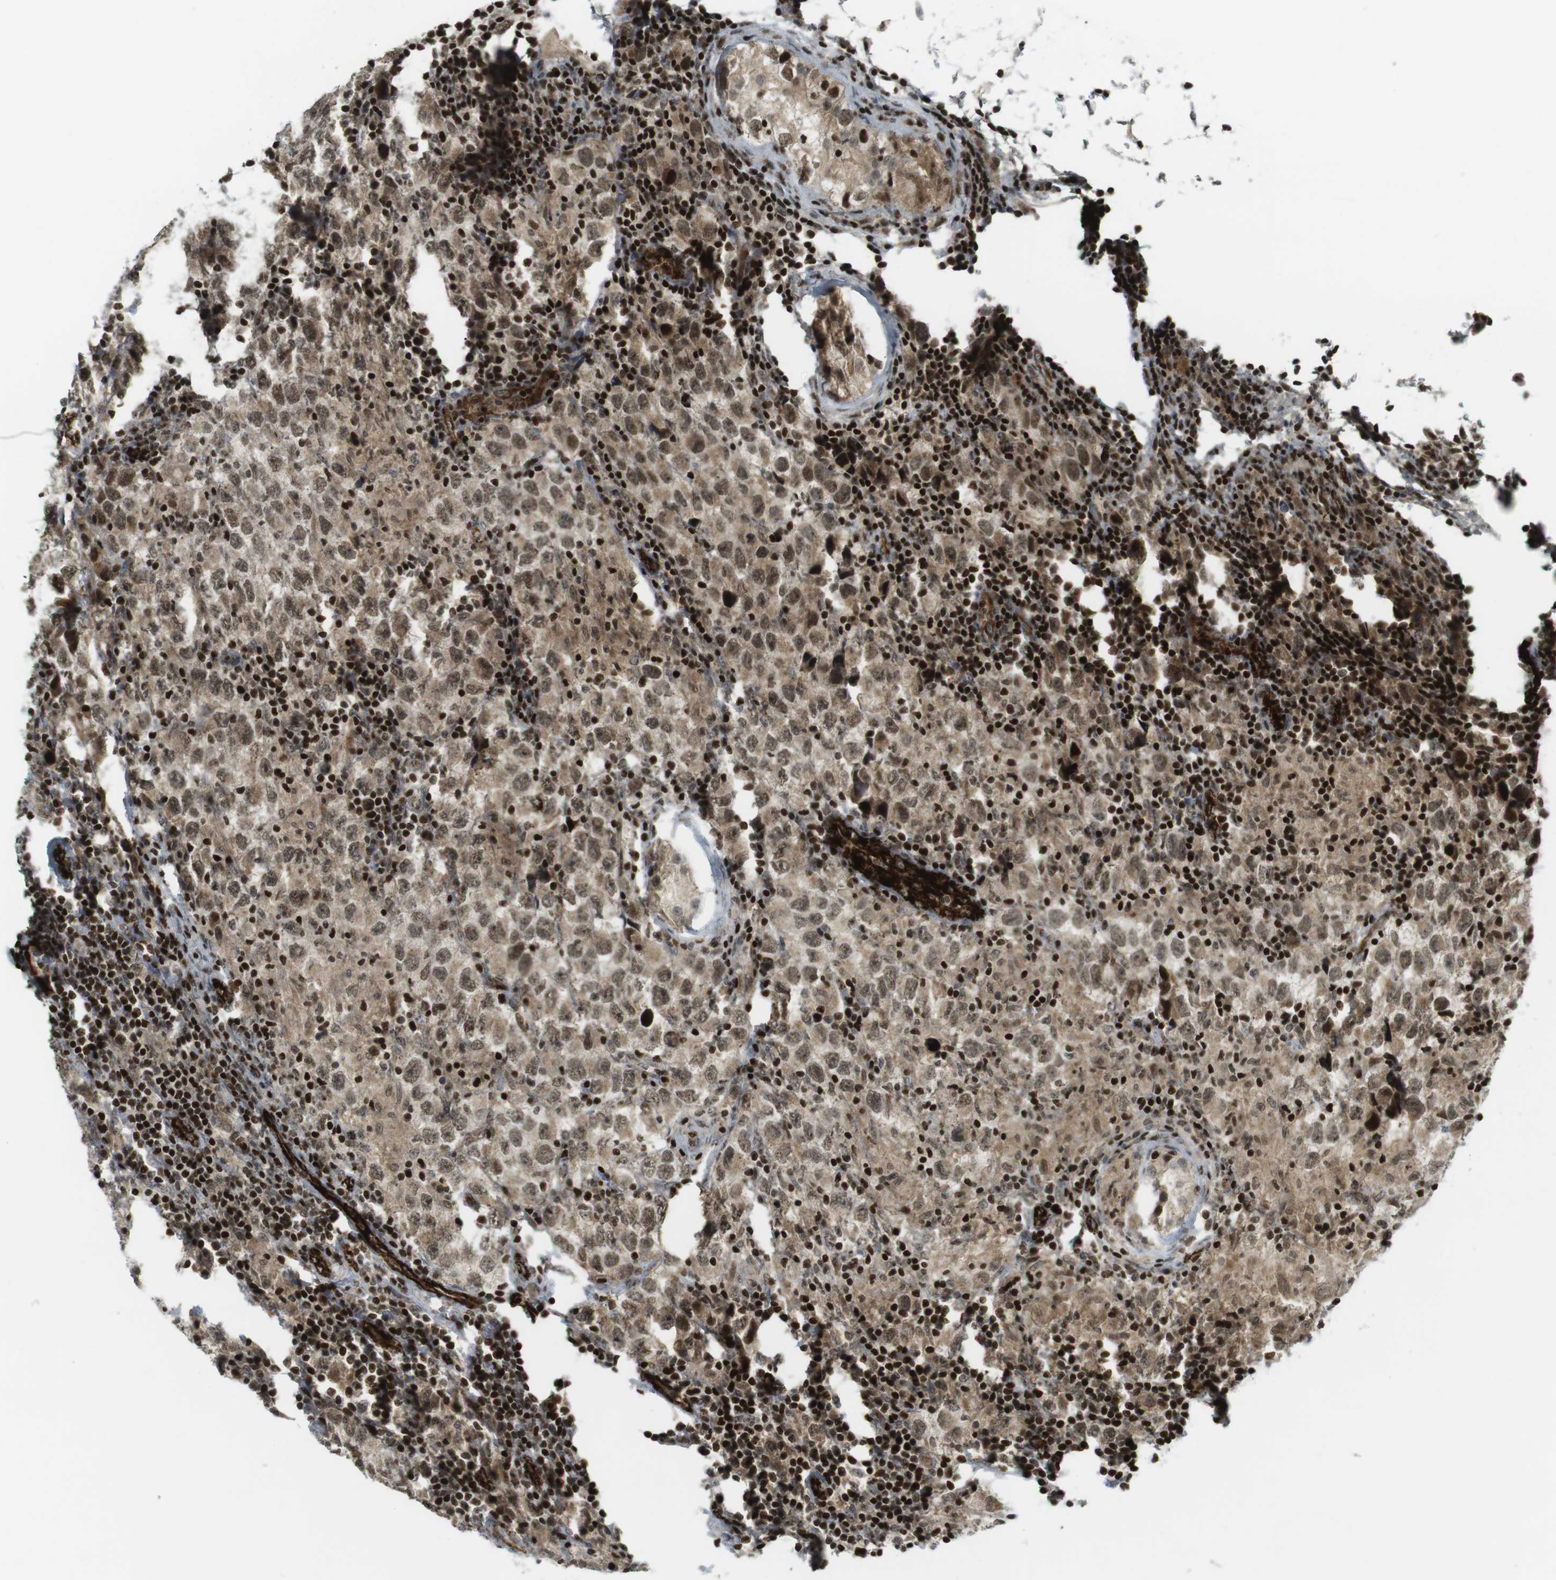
{"staining": {"intensity": "moderate", "quantity": ">75%", "location": "cytoplasmic/membranous,nuclear"}, "tissue": "testis cancer", "cell_type": "Tumor cells", "image_type": "cancer", "snomed": [{"axis": "morphology", "description": "Carcinoma, Embryonal, NOS"}, {"axis": "topography", "description": "Testis"}], "caption": "A high-resolution histopathology image shows IHC staining of testis cancer (embryonal carcinoma), which exhibits moderate cytoplasmic/membranous and nuclear staining in approximately >75% of tumor cells.", "gene": "PPP1R13B", "patient": {"sex": "male", "age": 21}}